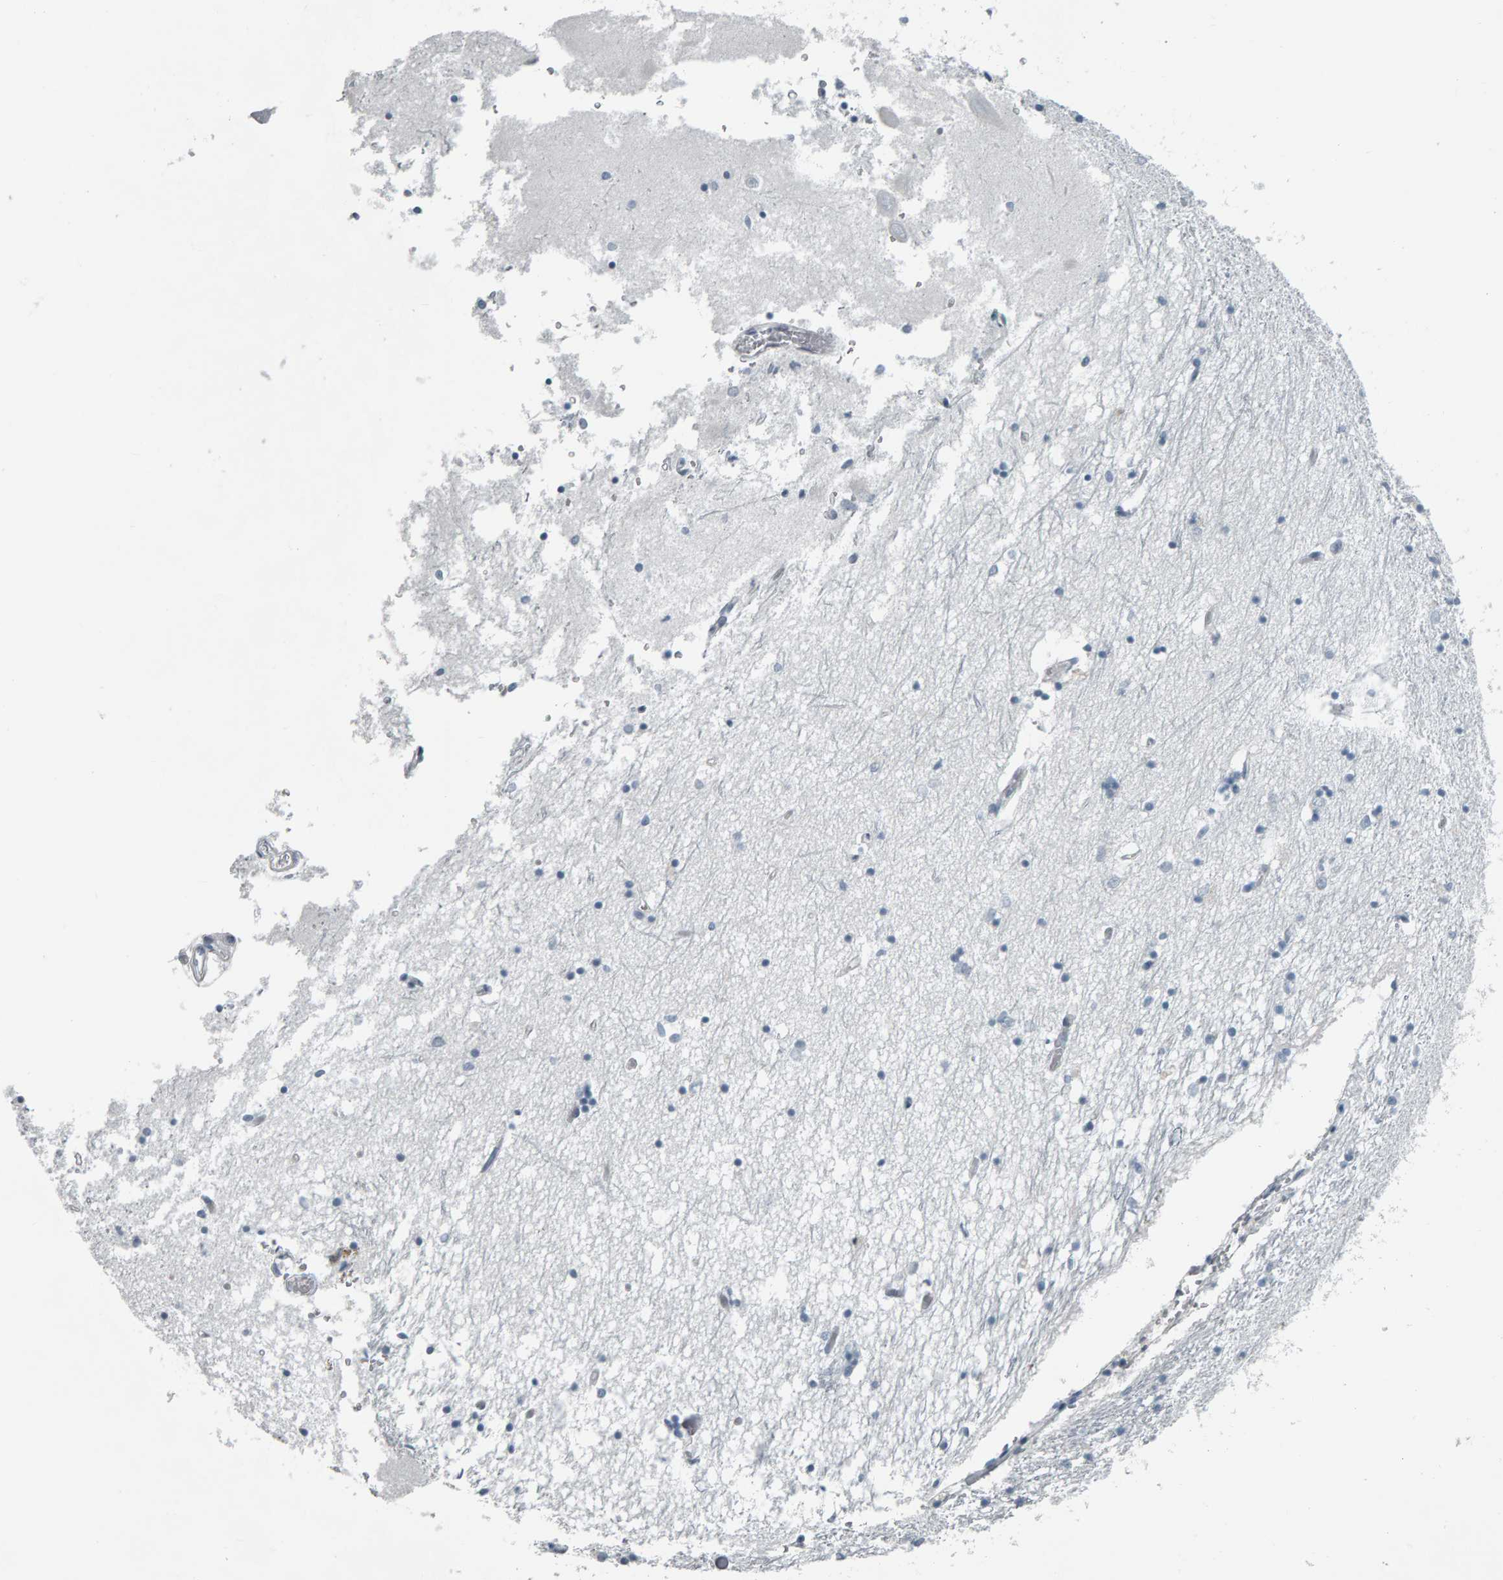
{"staining": {"intensity": "negative", "quantity": "none", "location": "none"}, "tissue": "hippocampus", "cell_type": "Glial cells", "image_type": "normal", "snomed": [{"axis": "morphology", "description": "Normal tissue, NOS"}, {"axis": "topography", "description": "Hippocampus"}], "caption": "The image demonstrates no staining of glial cells in unremarkable hippocampus.", "gene": "PYY", "patient": {"sex": "male", "age": 70}}